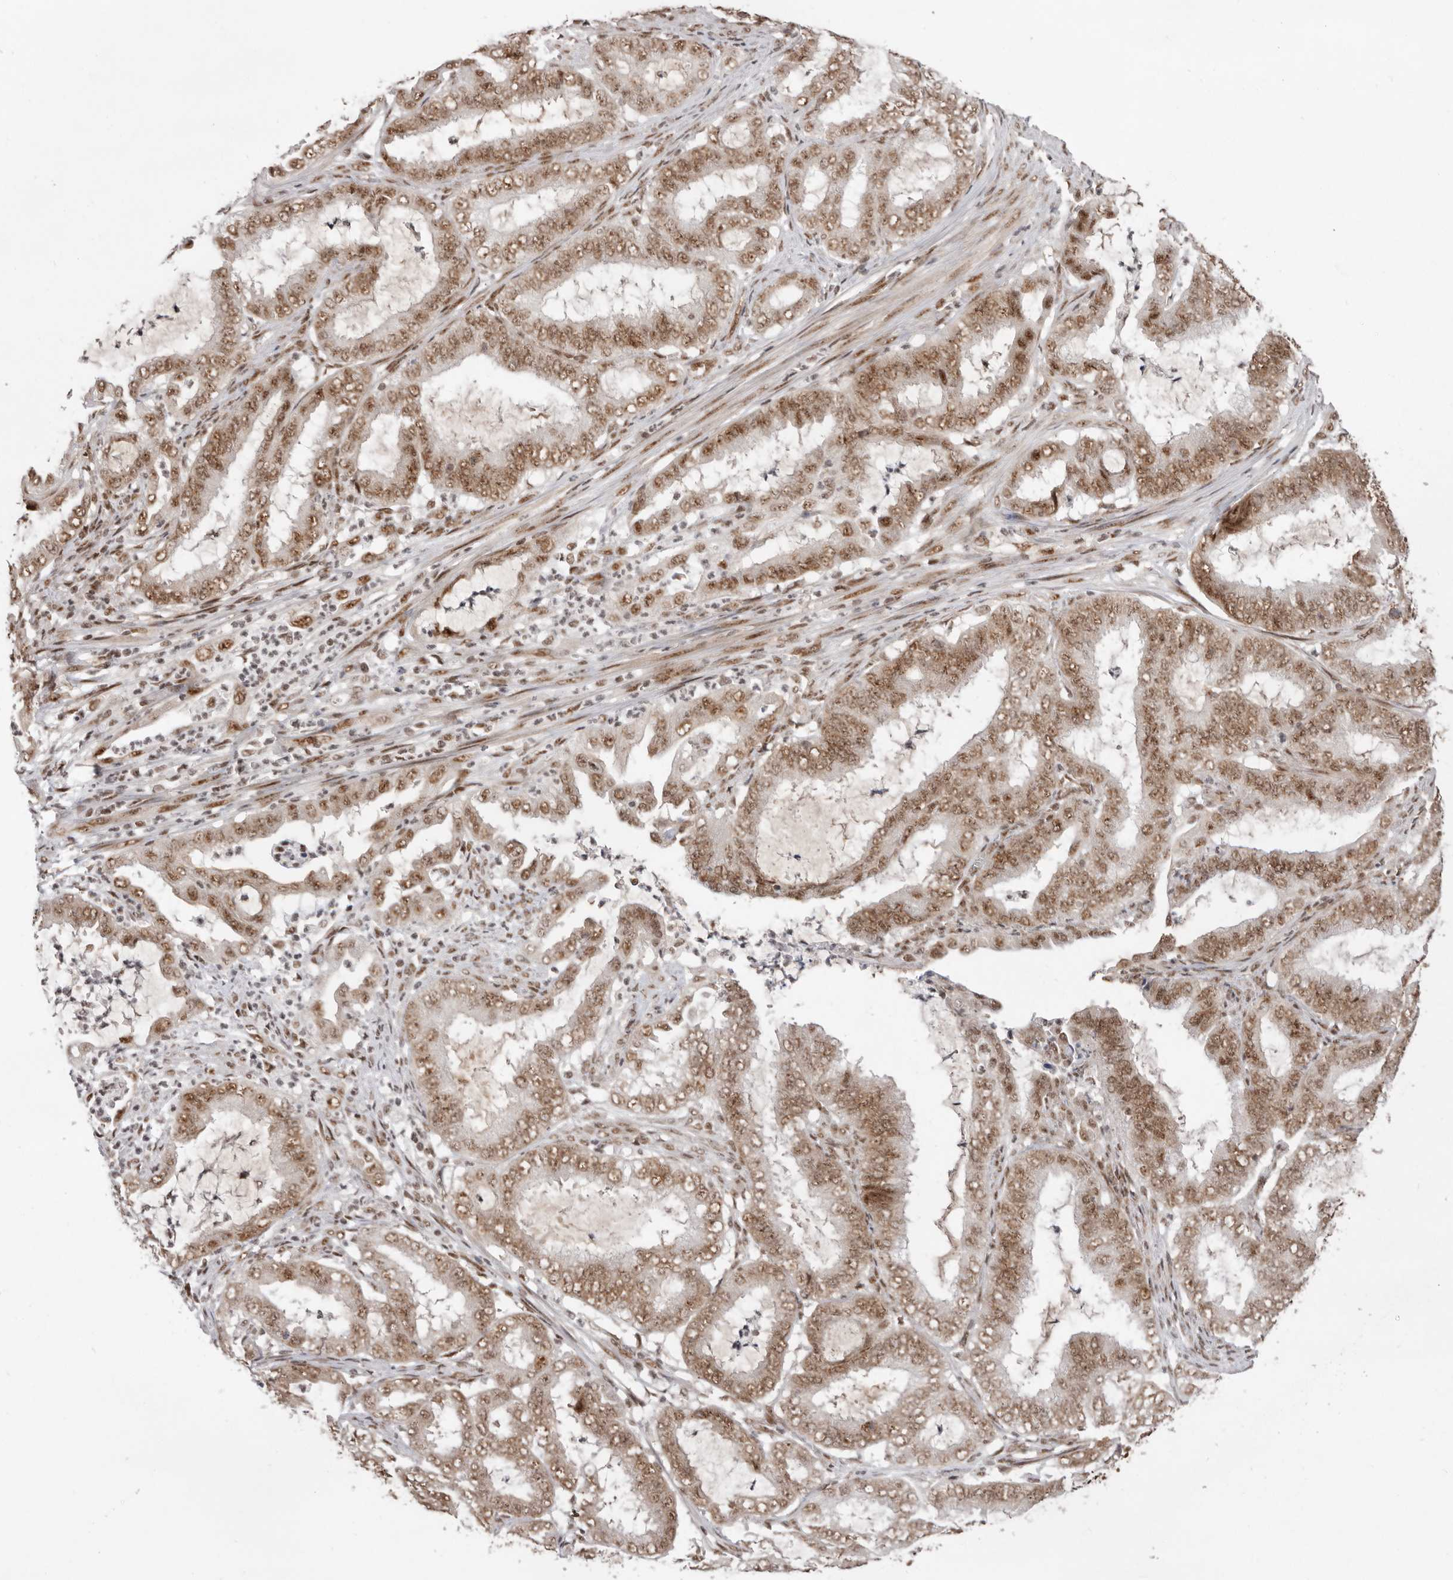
{"staining": {"intensity": "moderate", "quantity": ">75%", "location": "nuclear"}, "tissue": "endometrial cancer", "cell_type": "Tumor cells", "image_type": "cancer", "snomed": [{"axis": "morphology", "description": "Adenocarcinoma, NOS"}, {"axis": "topography", "description": "Endometrium"}], "caption": "The histopathology image demonstrates staining of endometrial cancer, revealing moderate nuclear protein positivity (brown color) within tumor cells.", "gene": "CHTOP", "patient": {"sex": "female", "age": 51}}